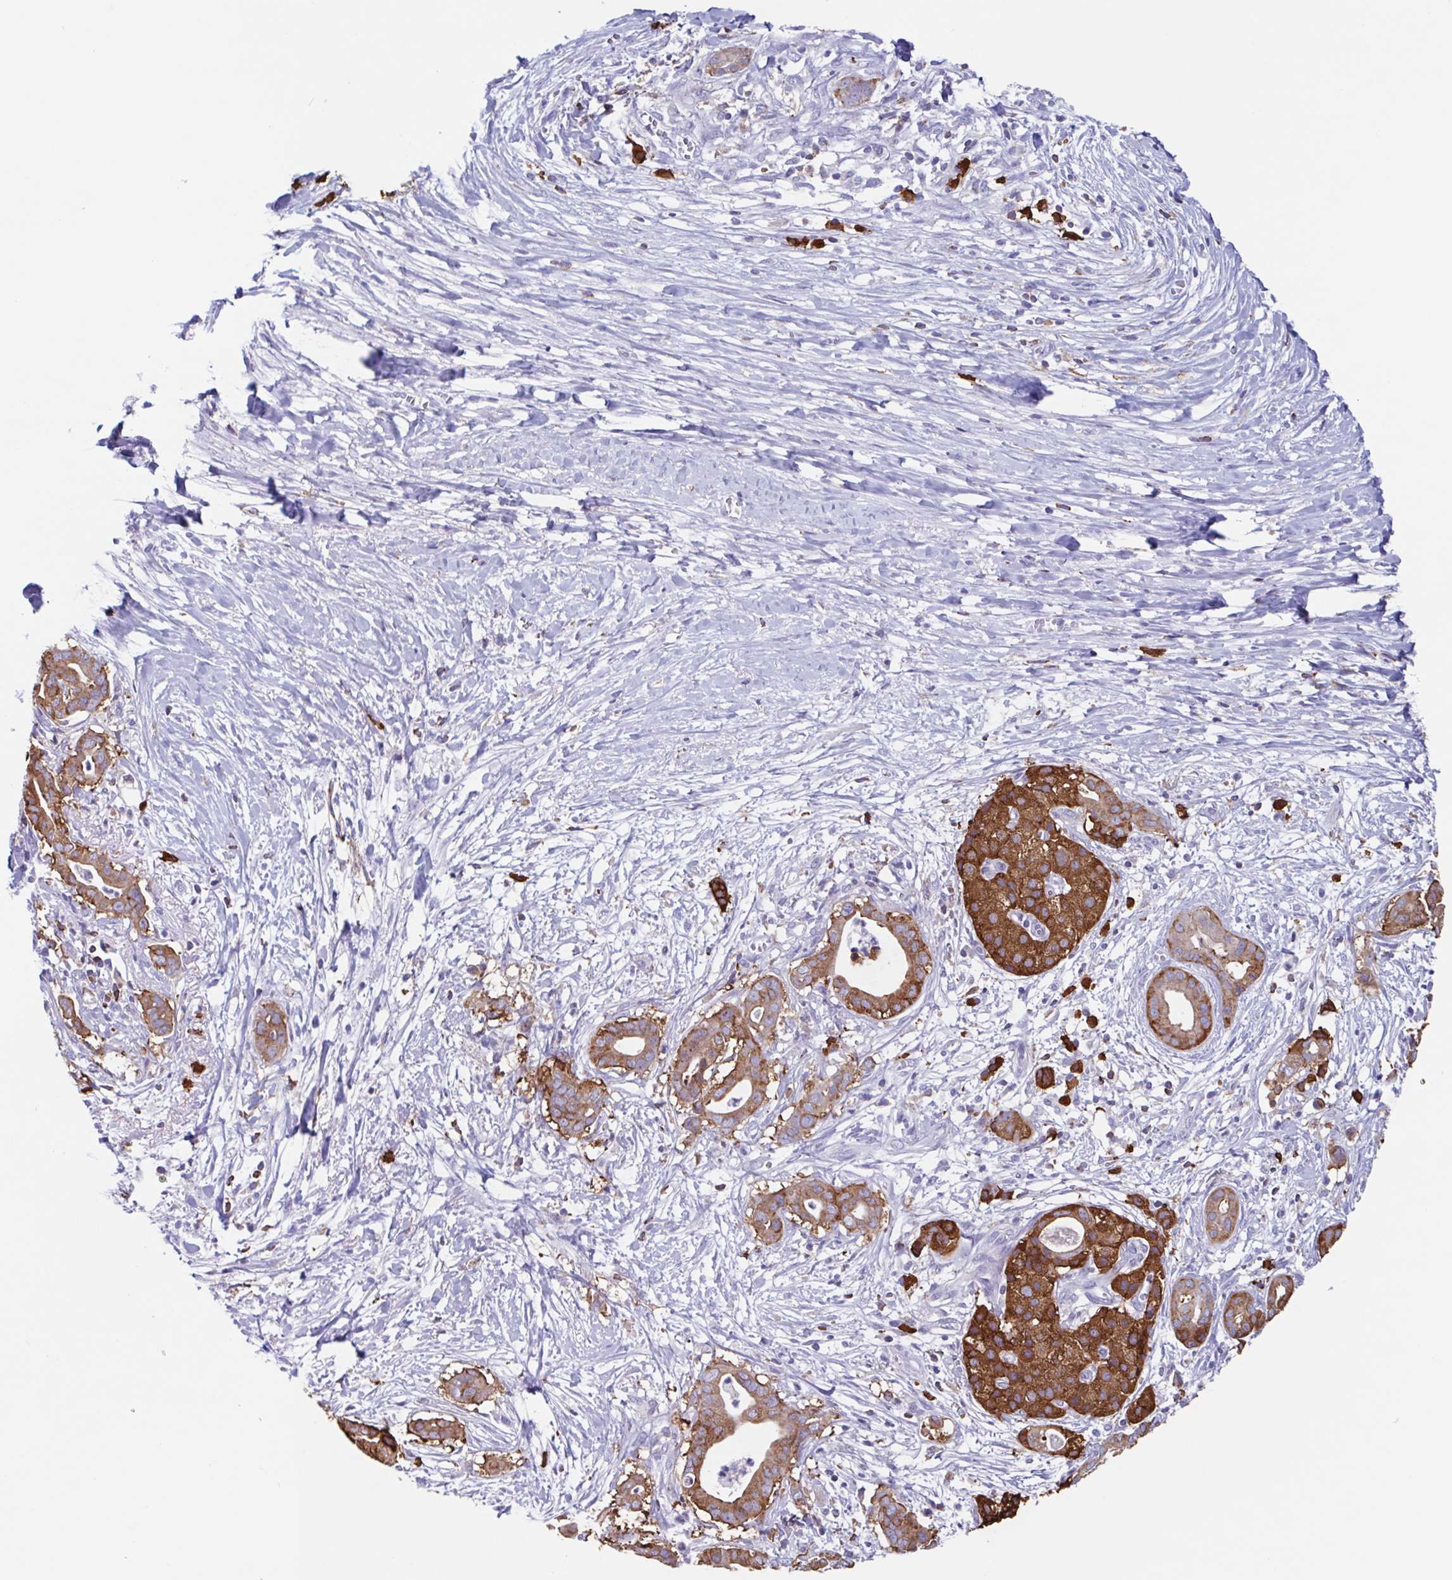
{"staining": {"intensity": "moderate", "quantity": ">75%", "location": "cytoplasmic/membranous"}, "tissue": "pancreatic cancer", "cell_type": "Tumor cells", "image_type": "cancer", "snomed": [{"axis": "morphology", "description": "Adenocarcinoma, NOS"}, {"axis": "topography", "description": "Pancreas"}], "caption": "Brown immunohistochemical staining in human pancreatic cancer shows moderate cytoplasmic/membranous staining in approximately >75% of tumor cells. The protein of interest is shown in brown color, while the nuclei are stained blue.", "gene": "TPD52", "patient": {"sex": "male", "age": 61}}